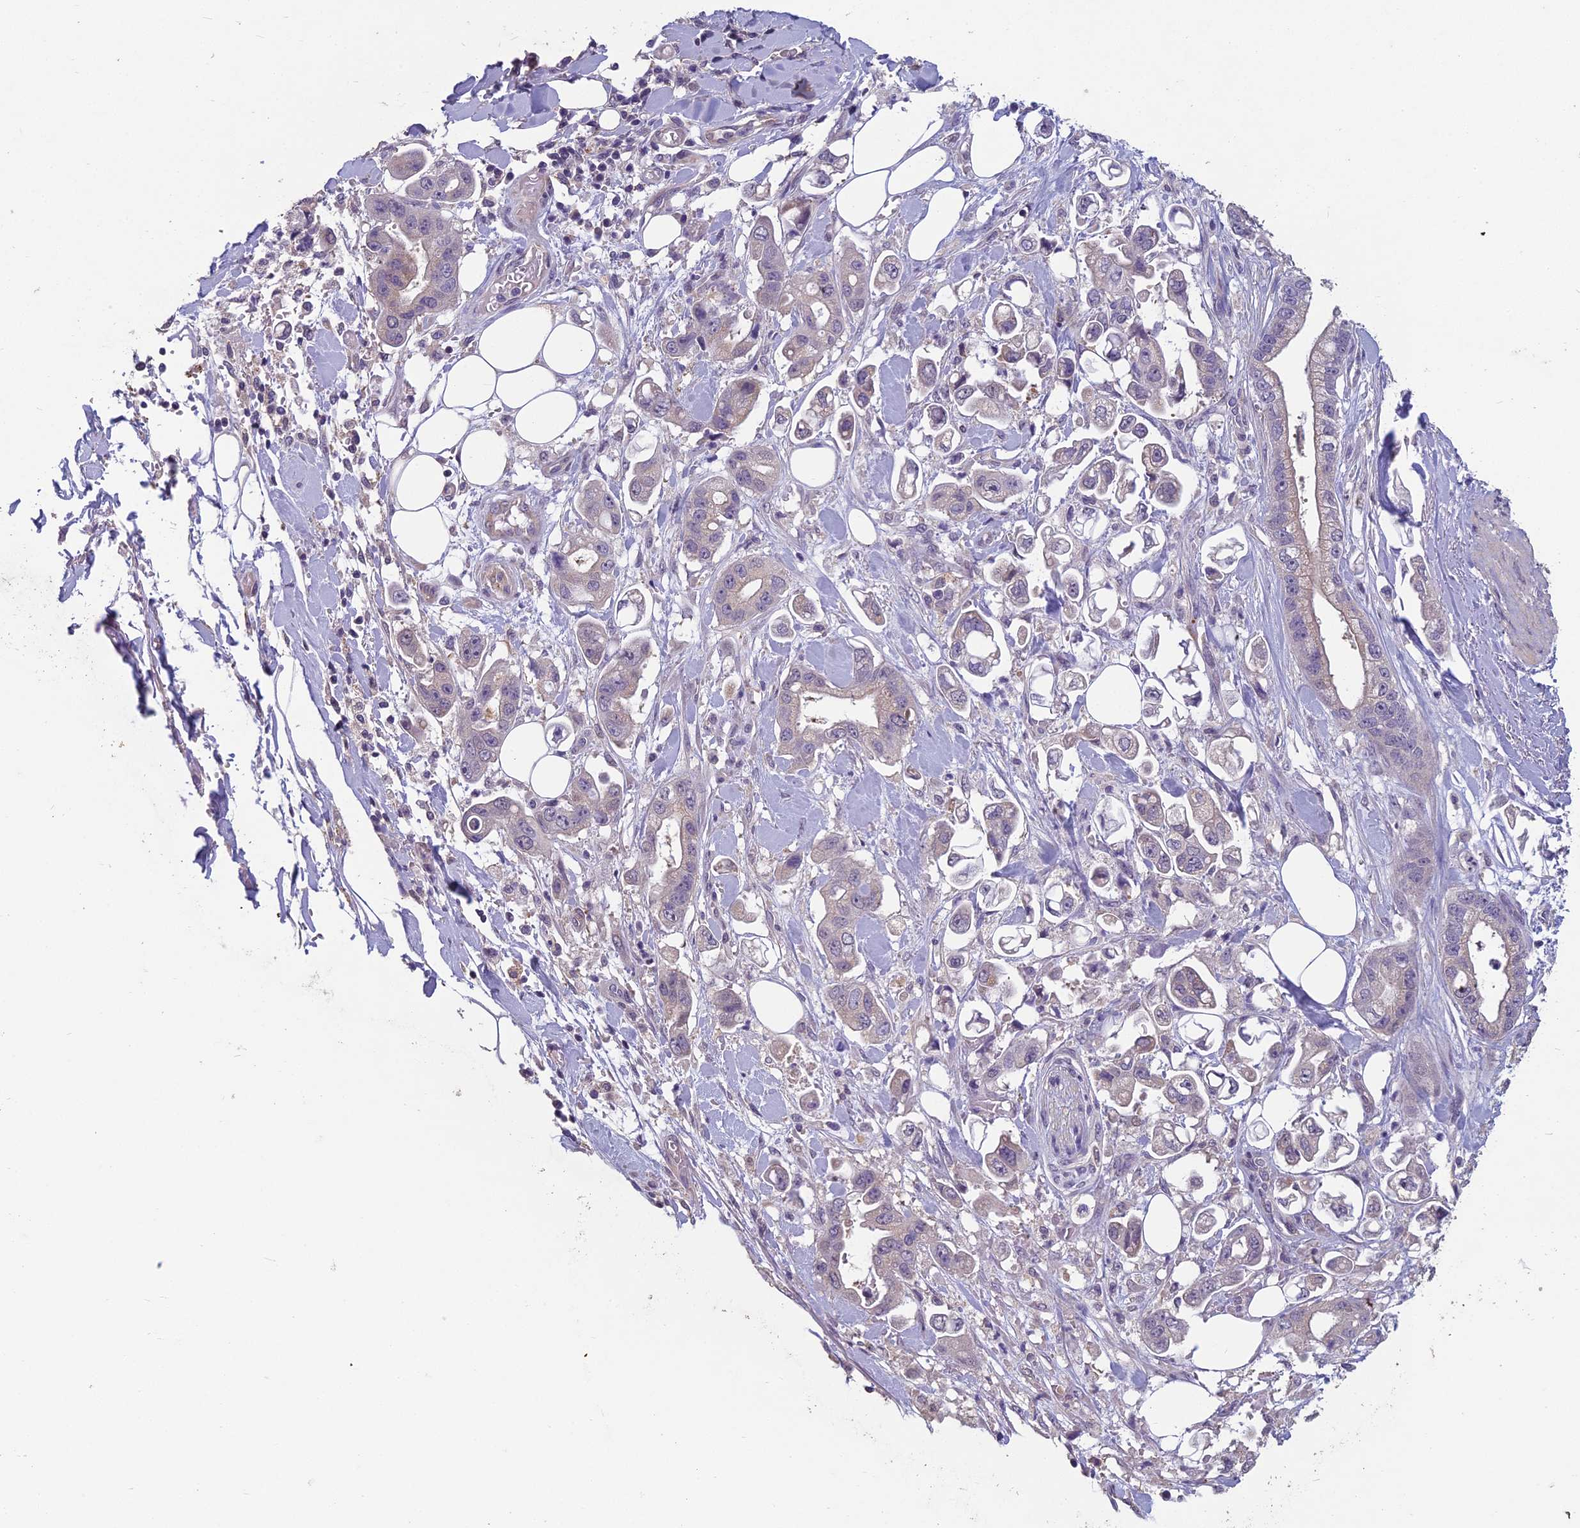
{"staining": {"intensity": "negative", "quantity": "none", "location": "none"}, "tissue": "stomach cancer", "cell_type": "Tumor cells", "image_type": "cancer", "snomed": [{"axis": "morphology", "description": "Adenocarcinoma, NOS"}, {"axis": "topography", "description": "Stomach"}], "caption": "The photomicrograph demonstrates no staining of tumor cells in stomach cancer (adenocarcinoma).", "gene": "CEACAM16", "patient": {"sex": "male", "age": 62}}